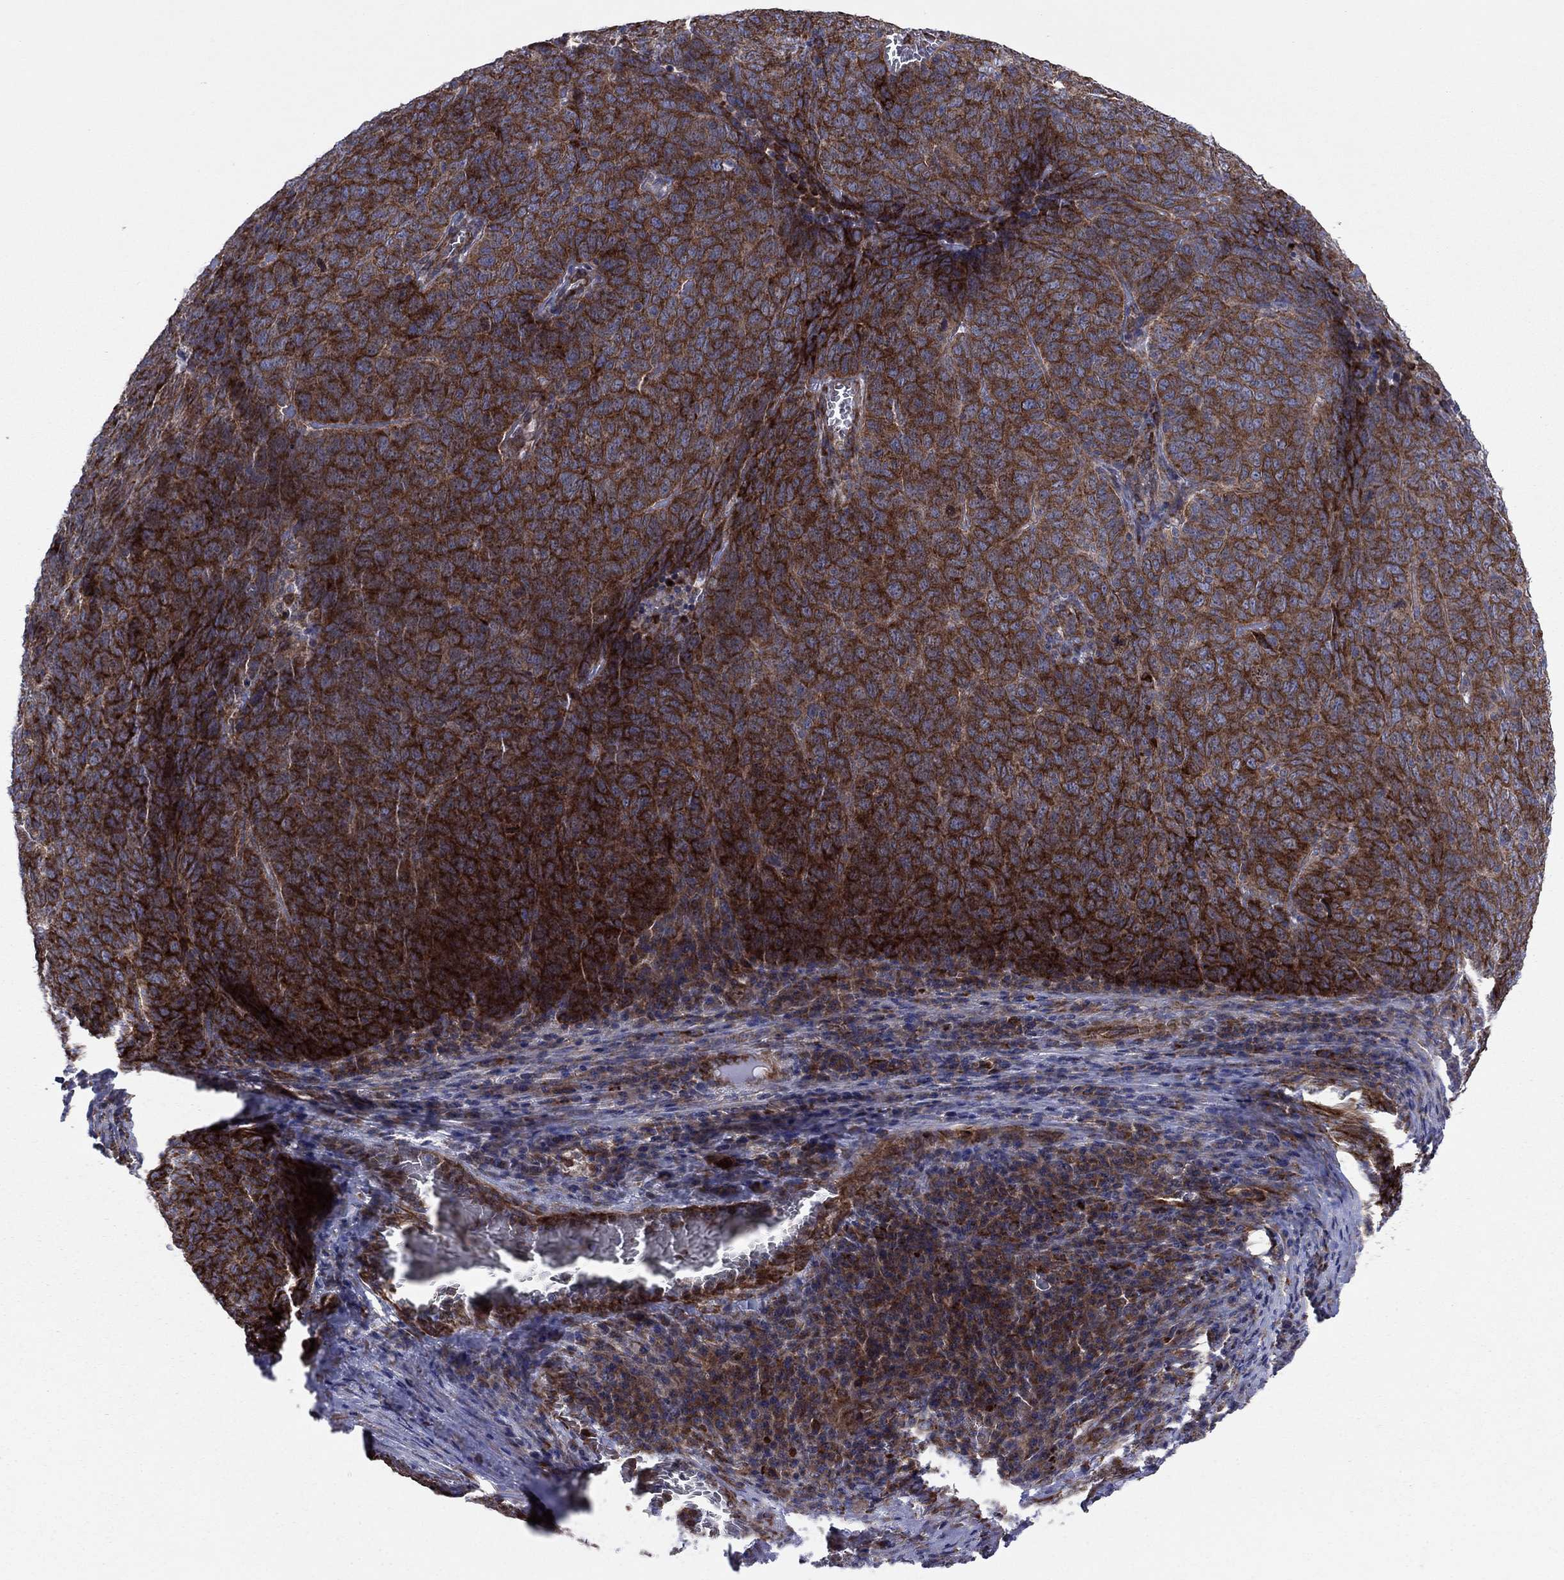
{"staining": {"intensity": "strong", "quantity": ">75%", "location": "cytoplasmic/membranous"}, "tissue": "skin cancer", "cell_type": "Tumor cells", "image_type": "cancer", "snomed": [{"axis": "morphology", "description": "Squamous cell carcinoma, NOS"}, {"axis": "topography", "description": "Skin"}, {"axis": "topography", "description": "Anal"}], "caption": "Protein staining of skin cancer (squamous cell carcinoma) tissue demonstrates strong cytoplasmic/membranous expression in about >75% of tumor cells. Using DAB (3,3'-diaminobenzidine) (brown) and hematoxylin (blue) stains, captured at high magnification using brightfield microscopy.", "gene": "GPR155", "patient": {"sex": "female", "age": 51}}